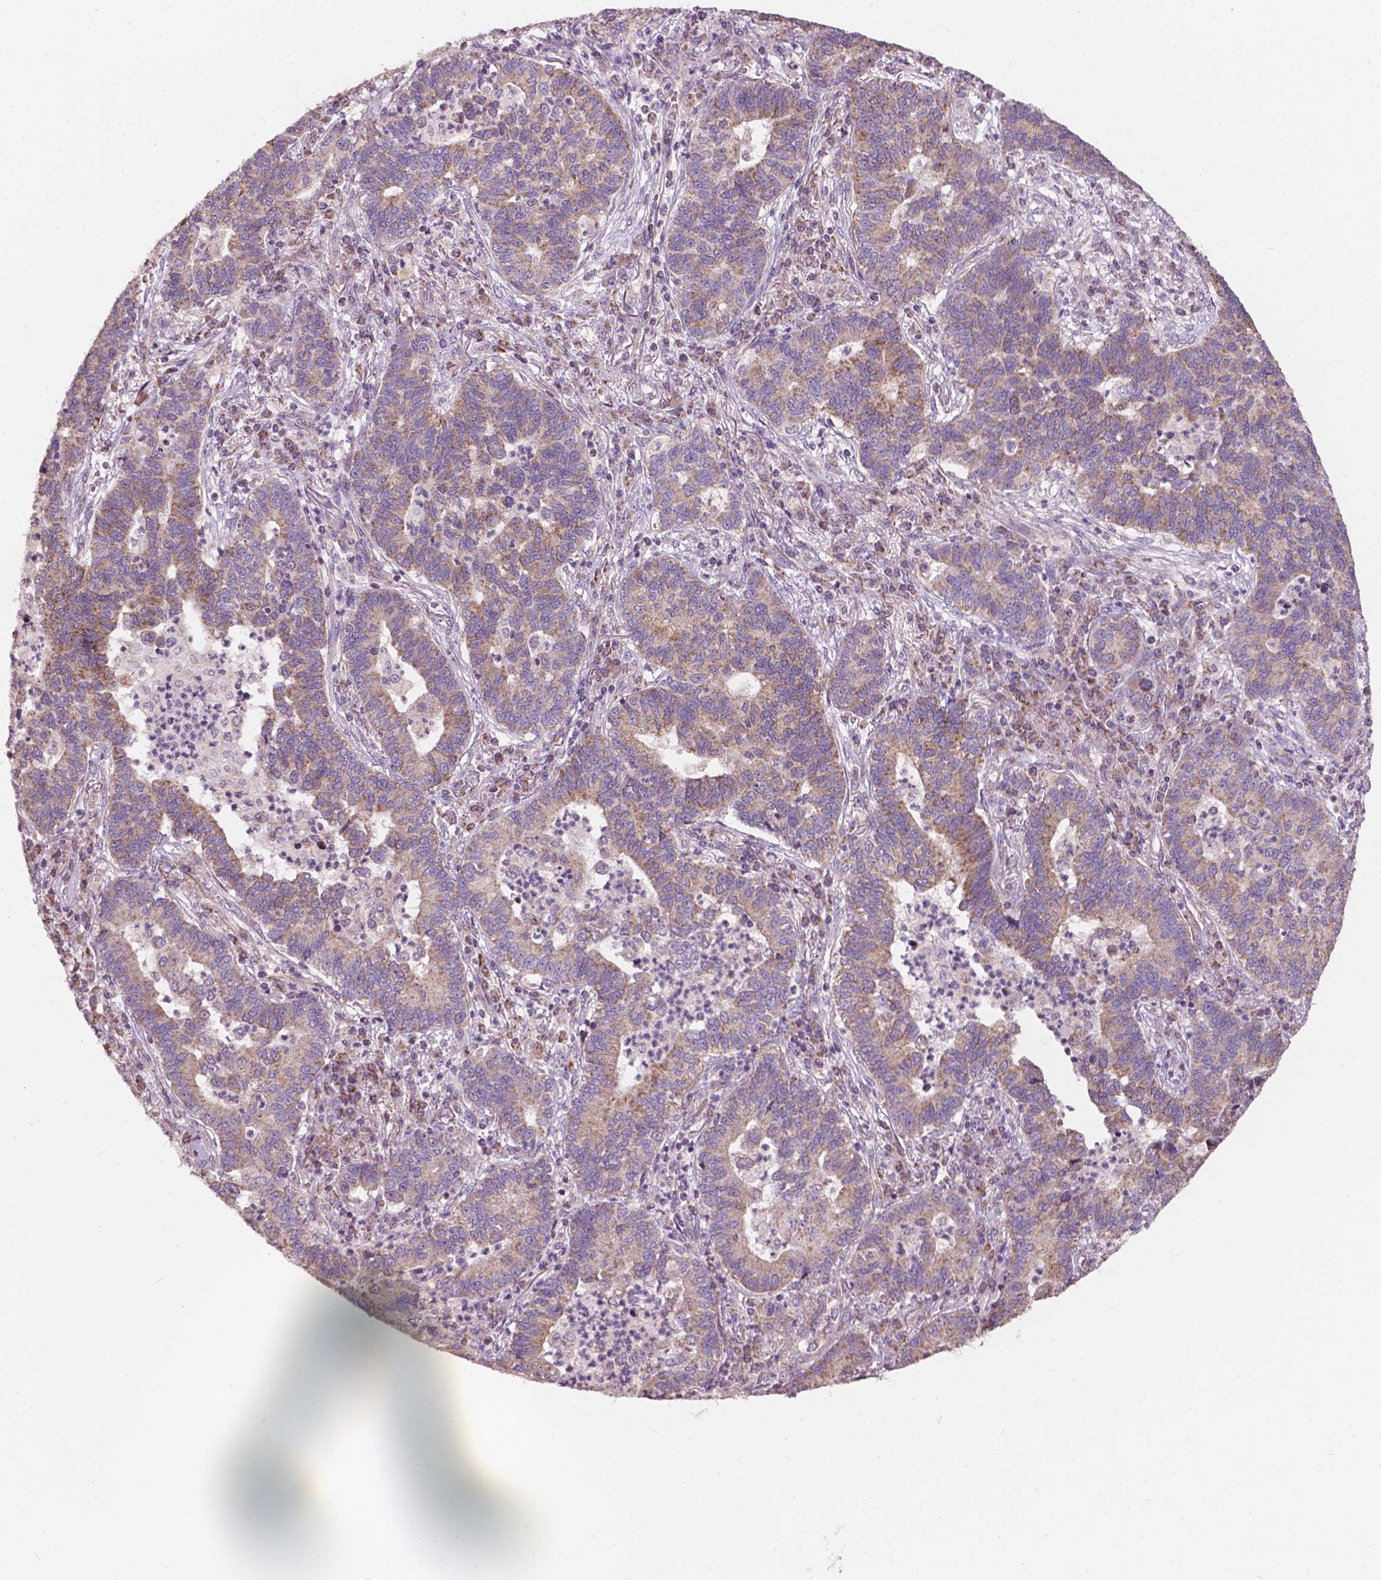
{"staining": {"intensity": "moderate", "quantity": ">75%", "location": "cytoplasmic/membranous"}, "tissue": "lung cancer", "cell_type": "Tumor cells", "image_type": "cancer", "snomed": [{"axis": "morphology", "description": "Adenocarcinoma, NOS"}, {"axis": "topography", "description": "Lung"}], "caption": "Moderate cytoplasmic/membranous staining for a protein is present in approximately >75% of tumor cells of lung adenocarcinoma using immunohistochemistry (IHC).", "gene": "NDUFA10", "patient": {"sex": "female", "age": 57}}